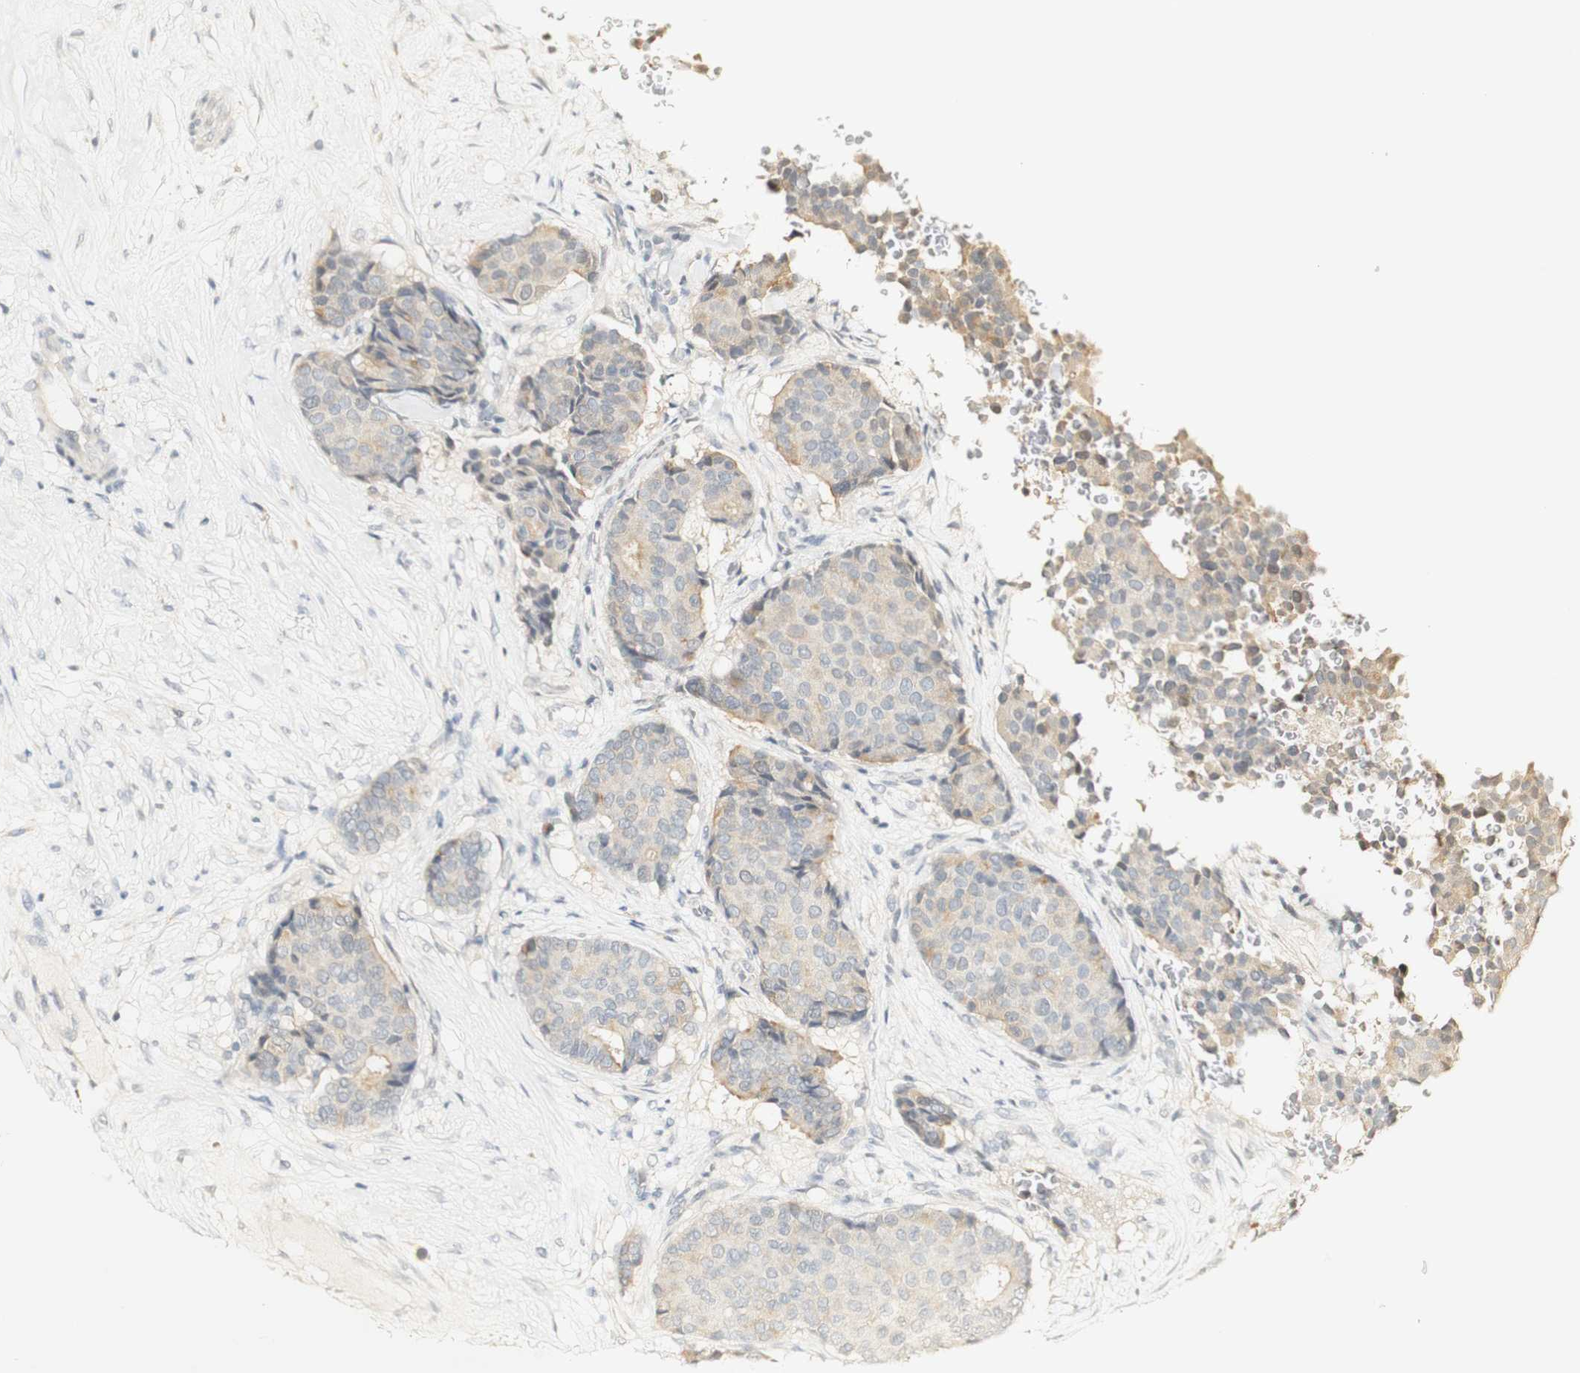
{"staining": {"intensity": "weak", "quantity": "<25%", "location": "cytoplasmic/membranous"}, "tissue": "breast cancer", "cell_type": "Tumor cells", "image_type": "cancer", "snomed": [{"axis": "morphology", "description": "Duct carcinoma"}, {"axis": "topography", "description": "Breast"}], "caption": "Tumor cells show no significant expression in breast cancer.", "gene": "SYT7", "patient": {"sex": "female", "age": 75}}